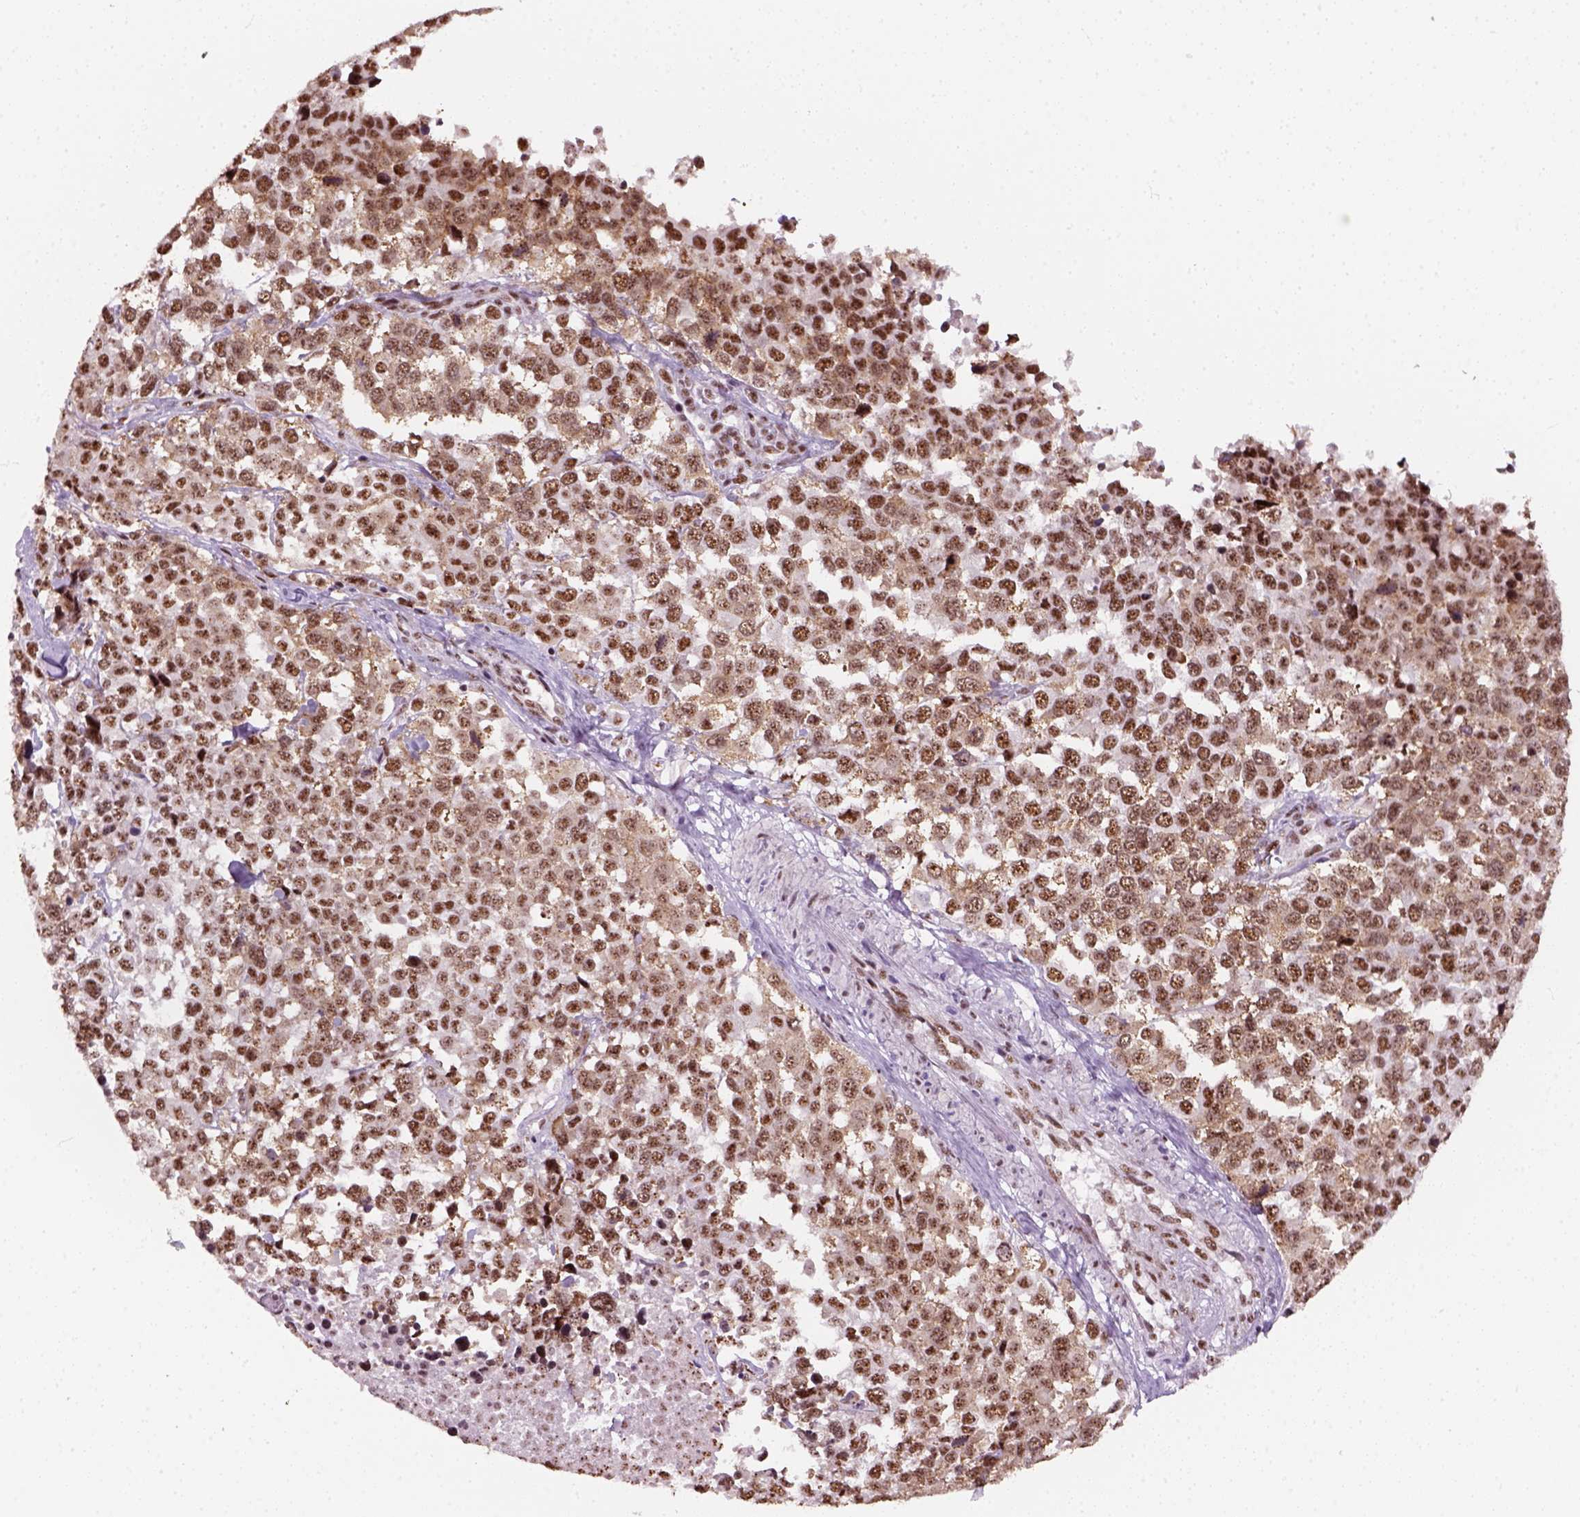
{"staining": {"intensity": "moderate", "quantity": ">75%", "location": "nuclear"}, "tissue": "melanoma", "cell_type": "Tumor cells", "image_type": "cancer", "snomed": [{"axis": "morphology", "description": "Malignant melanoma, Metastatic site"}, {"axis": "topography", "description": "Skin"}], "caption": "An image of human malignant melanoma (metastatic site) stained for a protein displays moderate nuclear brown staining in tumor cells. The staining was performed using DAB (3,3'-diaminobenzidine), with brown indicating positive protein expression. Nuclei are stained blue with hematoxylin.", "gene": "GTF2F1", "patient": {"sex": "male", "age": 84}}